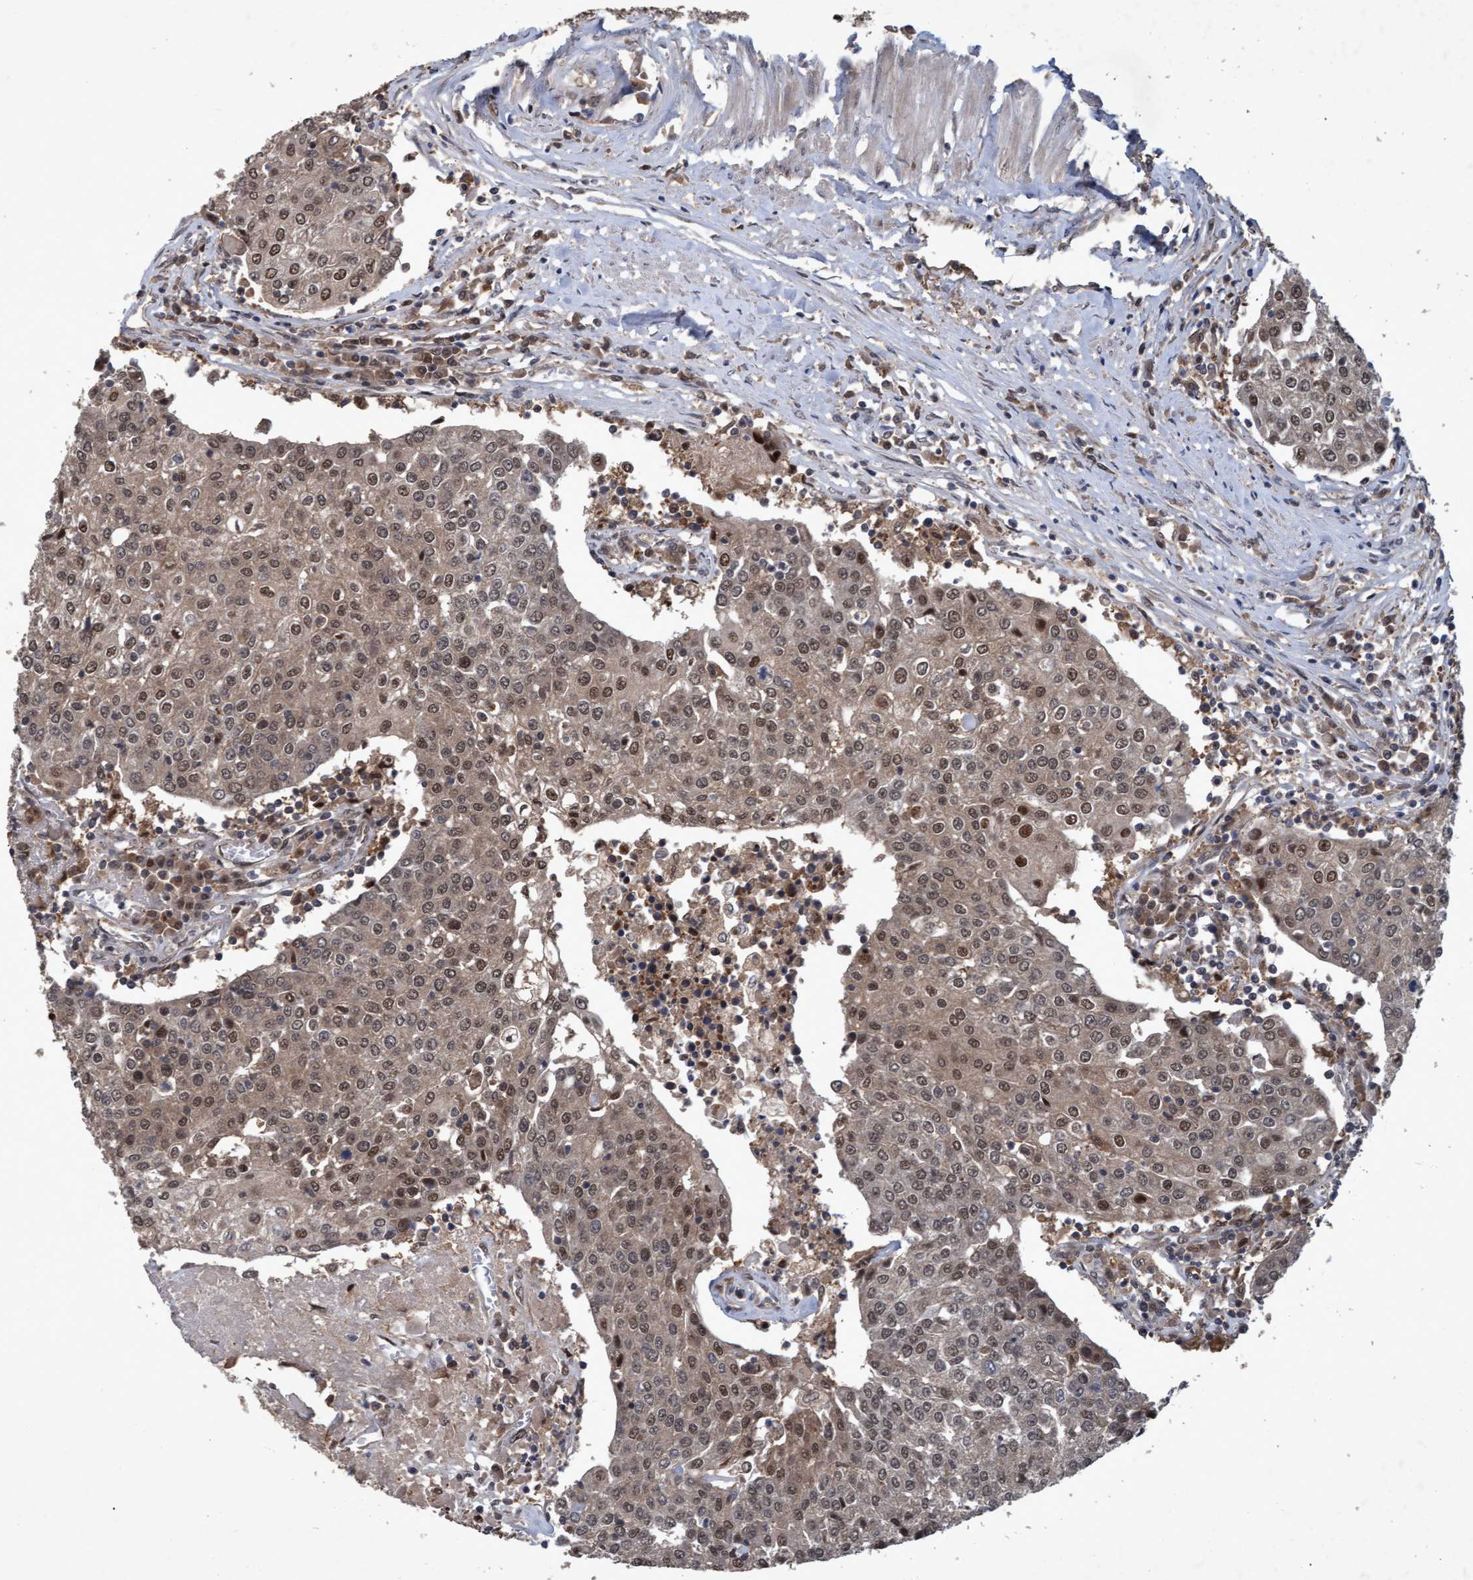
{"staining": {"intensity": "moderate", "quantity": ">75%", "location": "cytoplasmic/membranous,nuclear"}, "tissue": "urothelial cancer", "cell_type": "Tumor cells", "image_type": "cancer", "snomed": [{"axis": "morphology", "description": "Urothelial carcinoma, High grade"}, {"axis": "topography", "description": "Urinary bladder"}], "caption": "Immunohistochemical staining of human urothelial cancer displays moderate cytoplasmic/membranous and nuclear protein positivity in about >75% of tumor cells. Immunohistochemistry (ihc) stains the protein in brown and the nuclei are stained blue.", "gene": "PSMB6", "patient": {"sex": "female", "age": 85}}